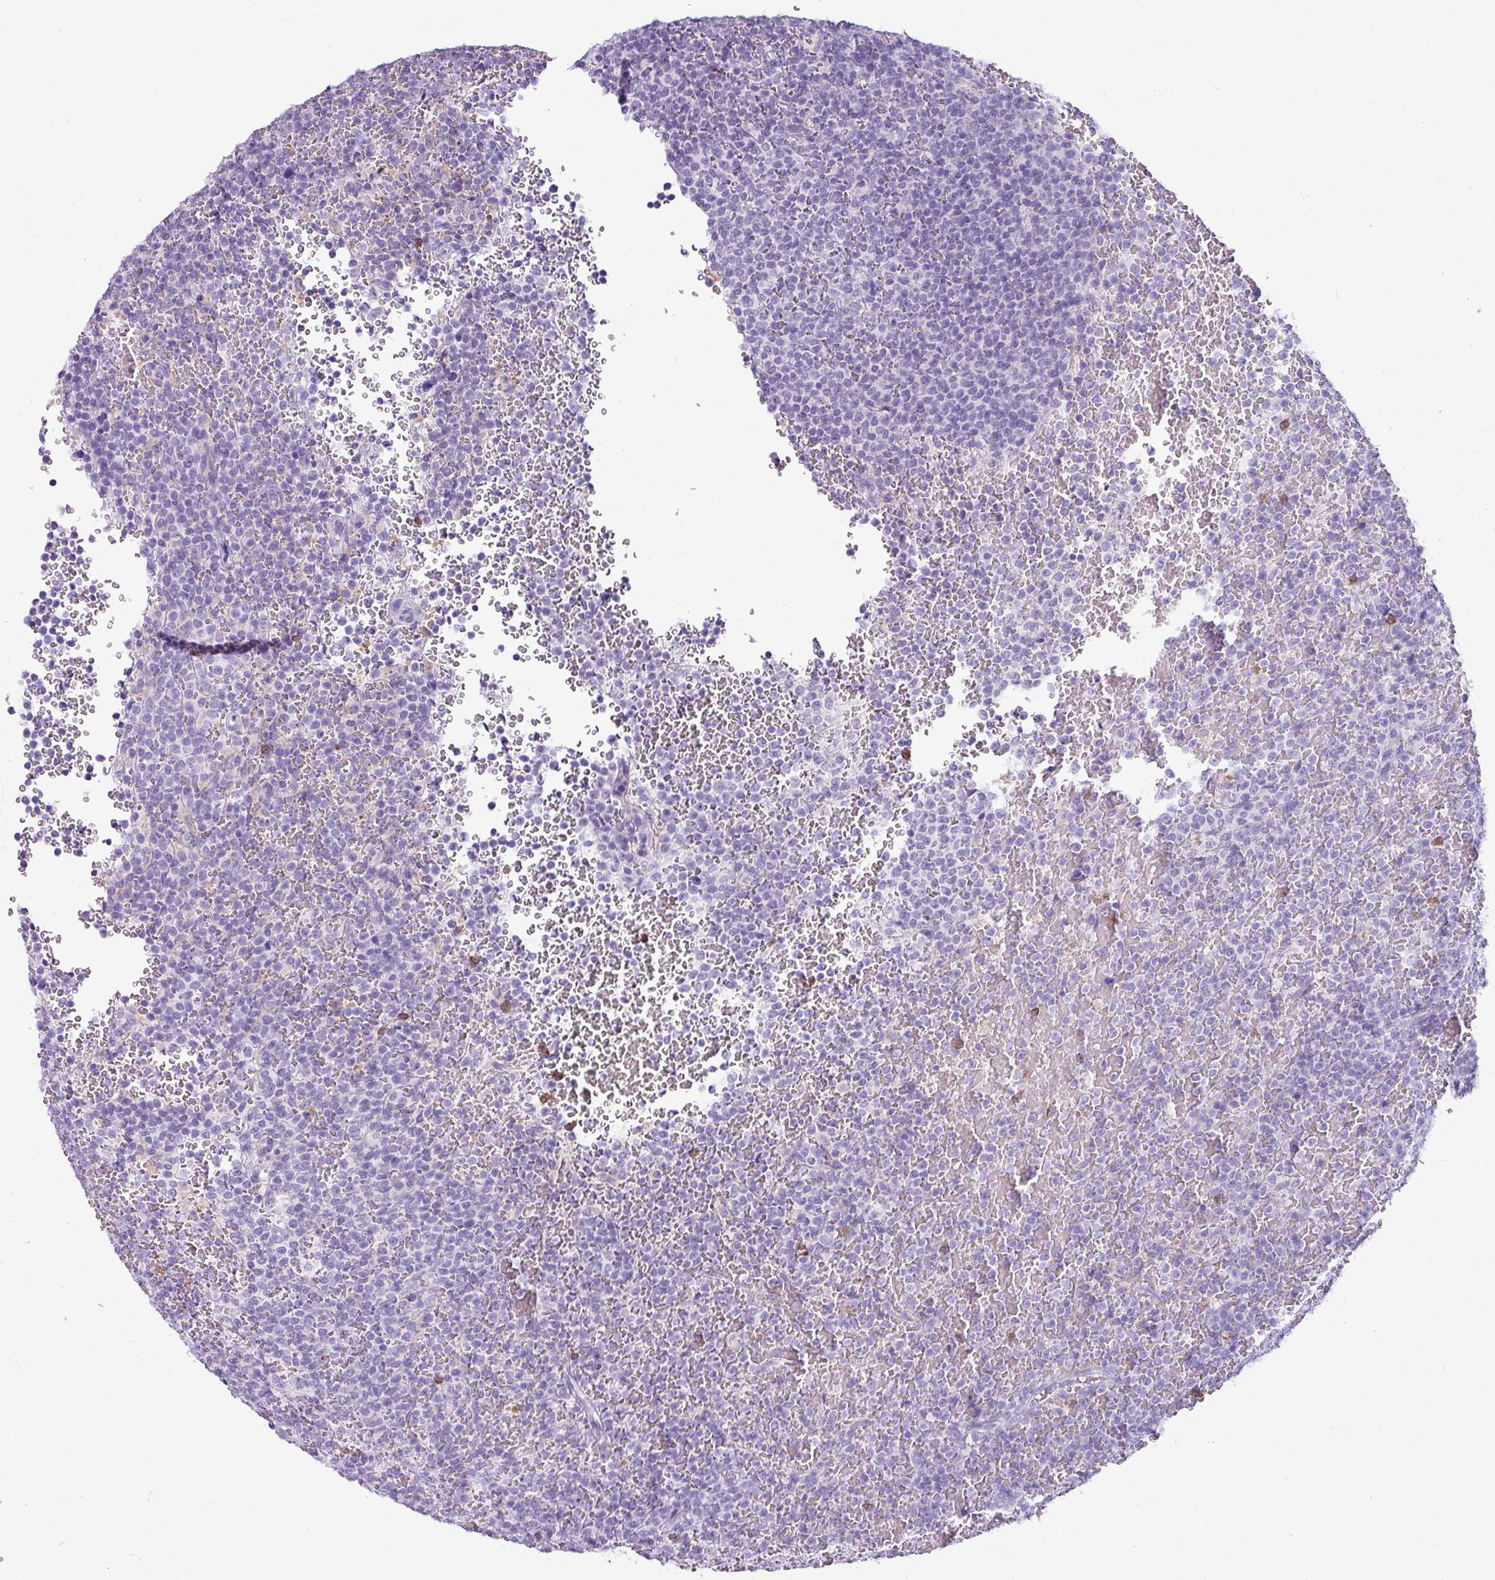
{"staining": {"intensity": "negative", "quantity": "none", "location": "none"}, "tissue": "lymphoma", "cell_type": "Tumor cells", "image_type": "cancer", "snomed": [{"axis": "morphology", "description": "Malignant lymphoma, non-Hodgkin's type, Low grade"}, {"axis": "topography", "description": "Spleen"}], "caption": "This is an immunohistochemistry (IHC) photomicrograph of malignant lymphoma, non-Hodgkin's type (low-grade). There is no positivity in tumor cells.", "gene": "ZNF524", "patient": {"sex": "male", "age": 60}}